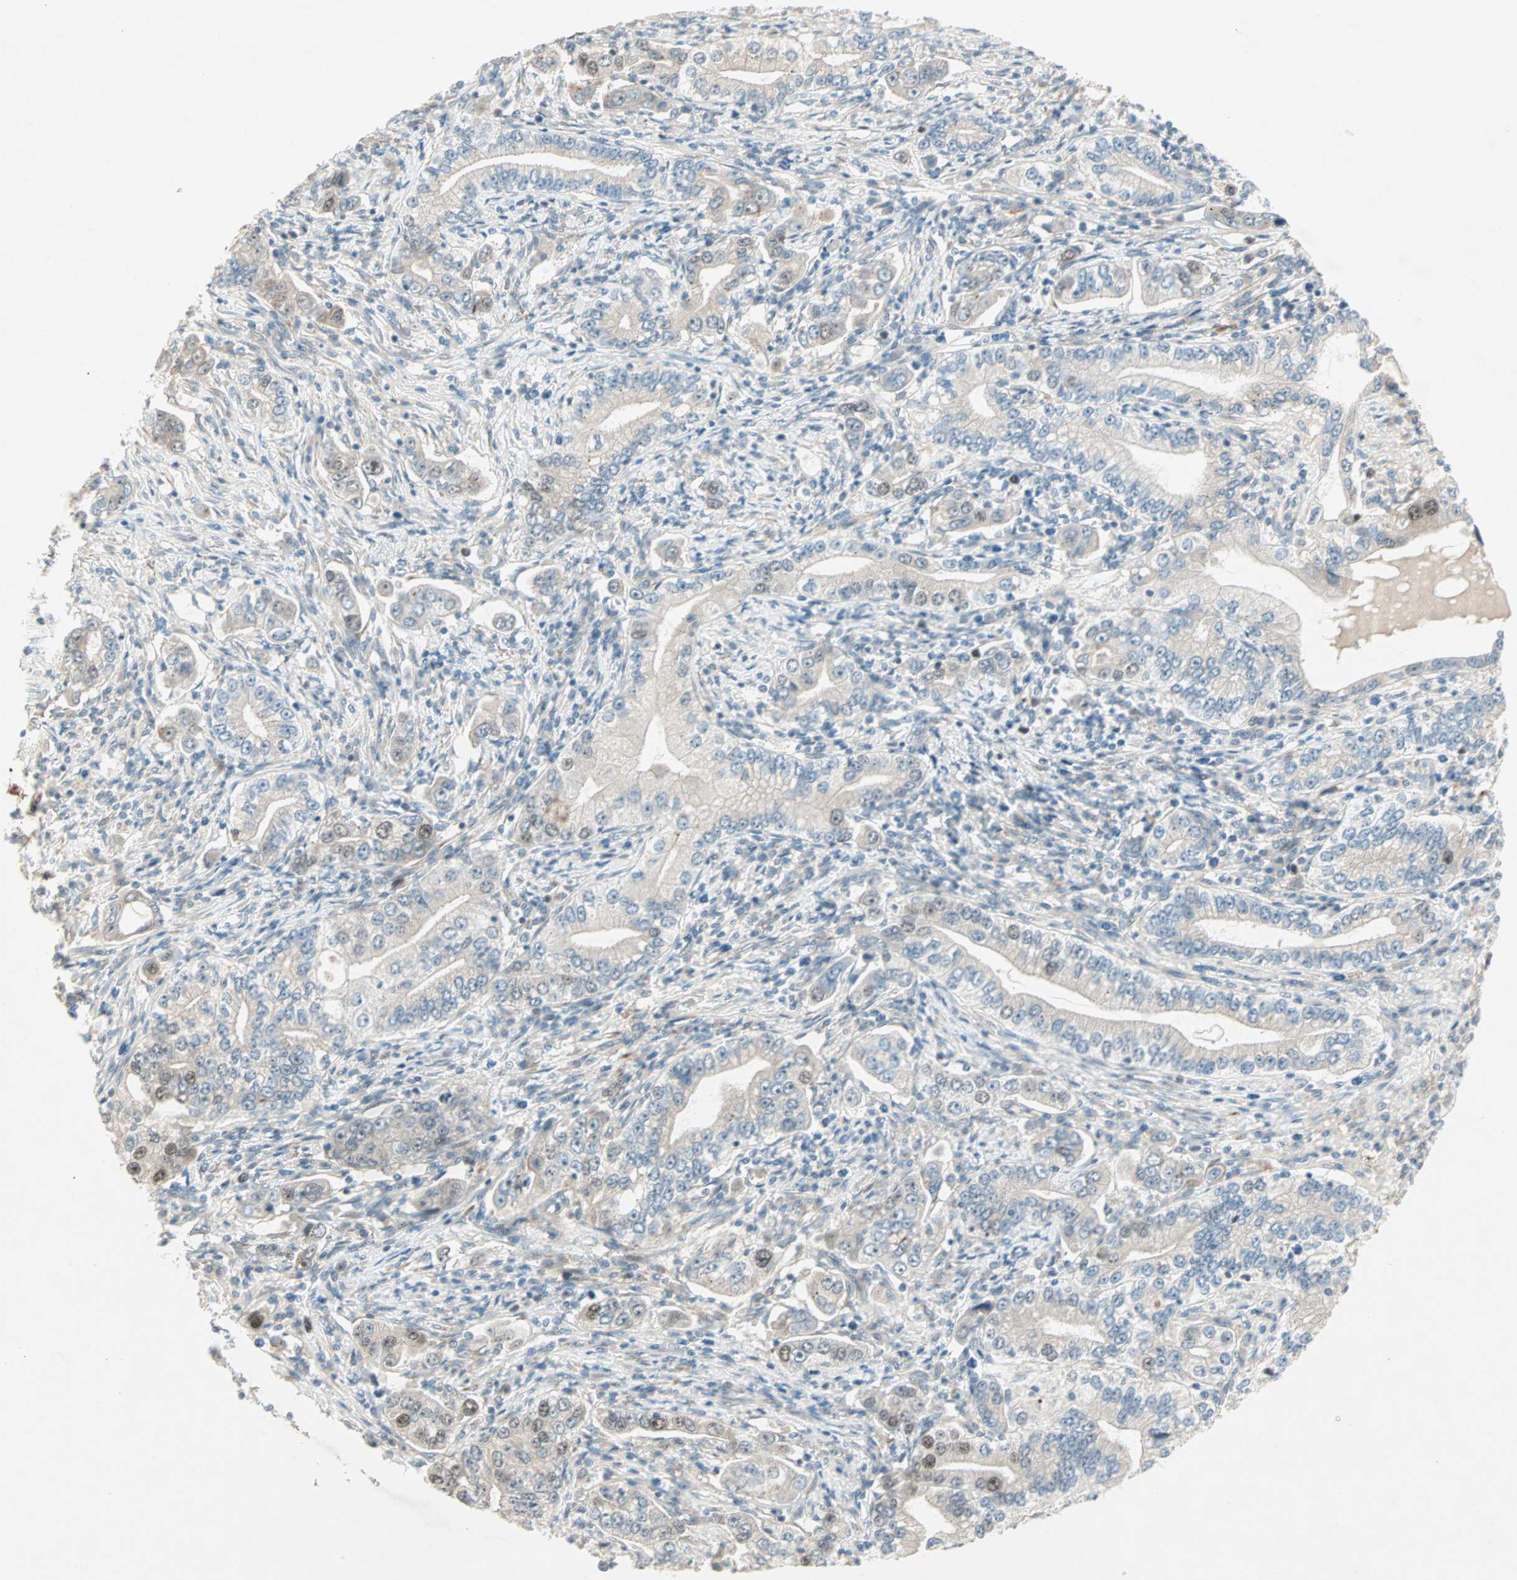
{"staining": {"intensity": "weak", "quantity": ">75%", "location": "cytoplasmic/membranous,nuclear"}, "tissue": "stomach cancer", "cell_type": "Tumor cells", "image_type": "cancer", "snomed": [{"axis": "morphology", "description": "Adenocarcinoma, NOS"}, {"axis": "topography", "description": "Stomach, lower"}], "caption": "High-power microscopy captured an IHC photomicrograph of stomach cancer, revealing weak cytoplasmic/membranous and nuclear expression in about >75% of tumor cells.", "gene": "ZNF37A", "patient": {"sex": "female", "age": 72}}